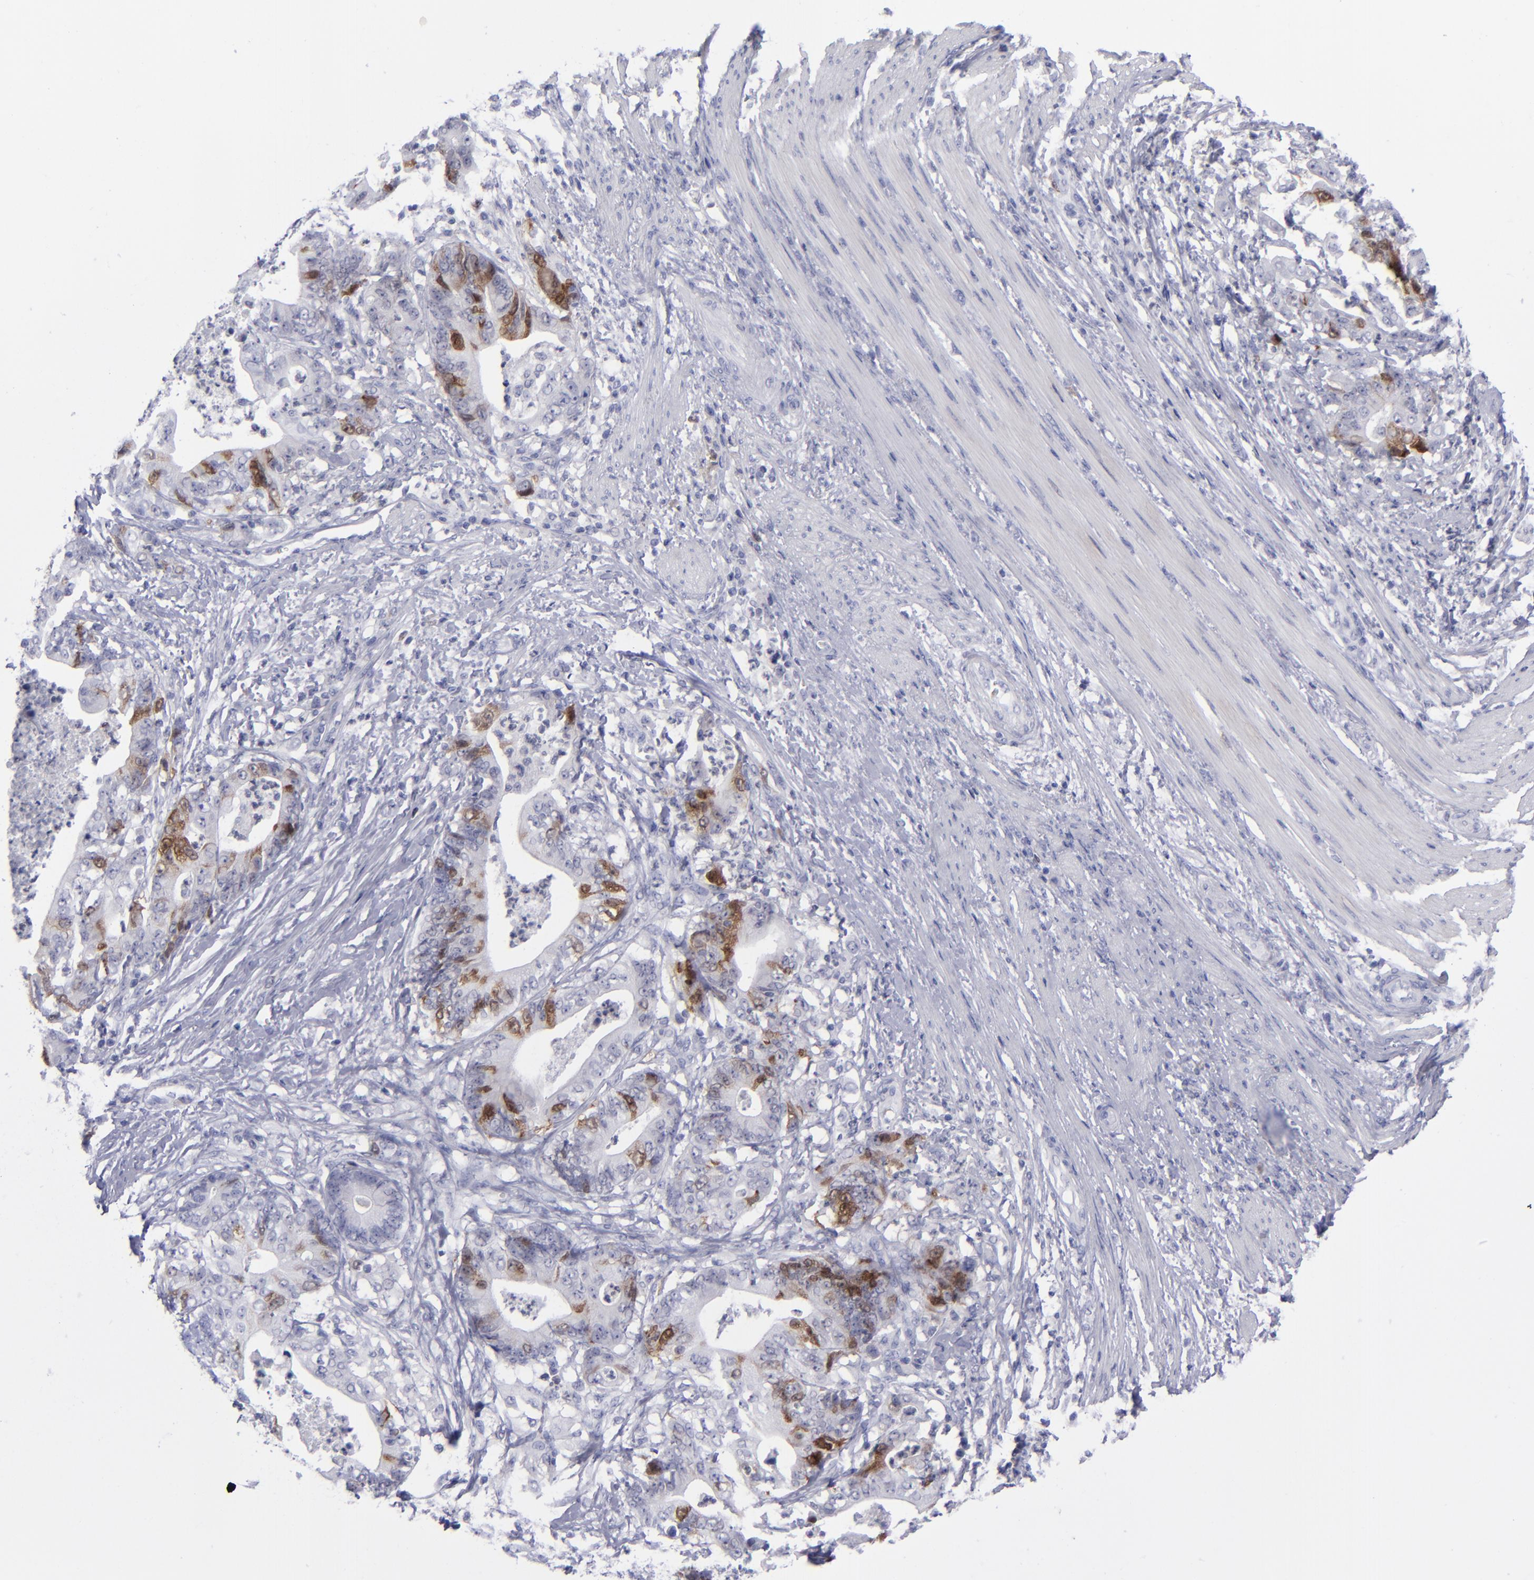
{"staining": {"intensity": "moderate", "quantity": "25%-75%", "location": "cytoplasmic/membranous,nuclear"}, "tissue": "stomach cancer", "cell_type": "Tumor cells", "image_type": "cancer", "snomed": [{"axis": "morphology", "description": "Adenocarcinoma, NOS"}, {"axis": "topography", "description": "Stomach, lower"}], "caption": "Adenocarcinoma (stomach) stained with a brown dye displays moderate cytoplasmic/membranous and nuclear positive expression in about 25%-75% of tumor cells.", "gene": "AURKA", "patient": {"sex": "female", "age": 86}}